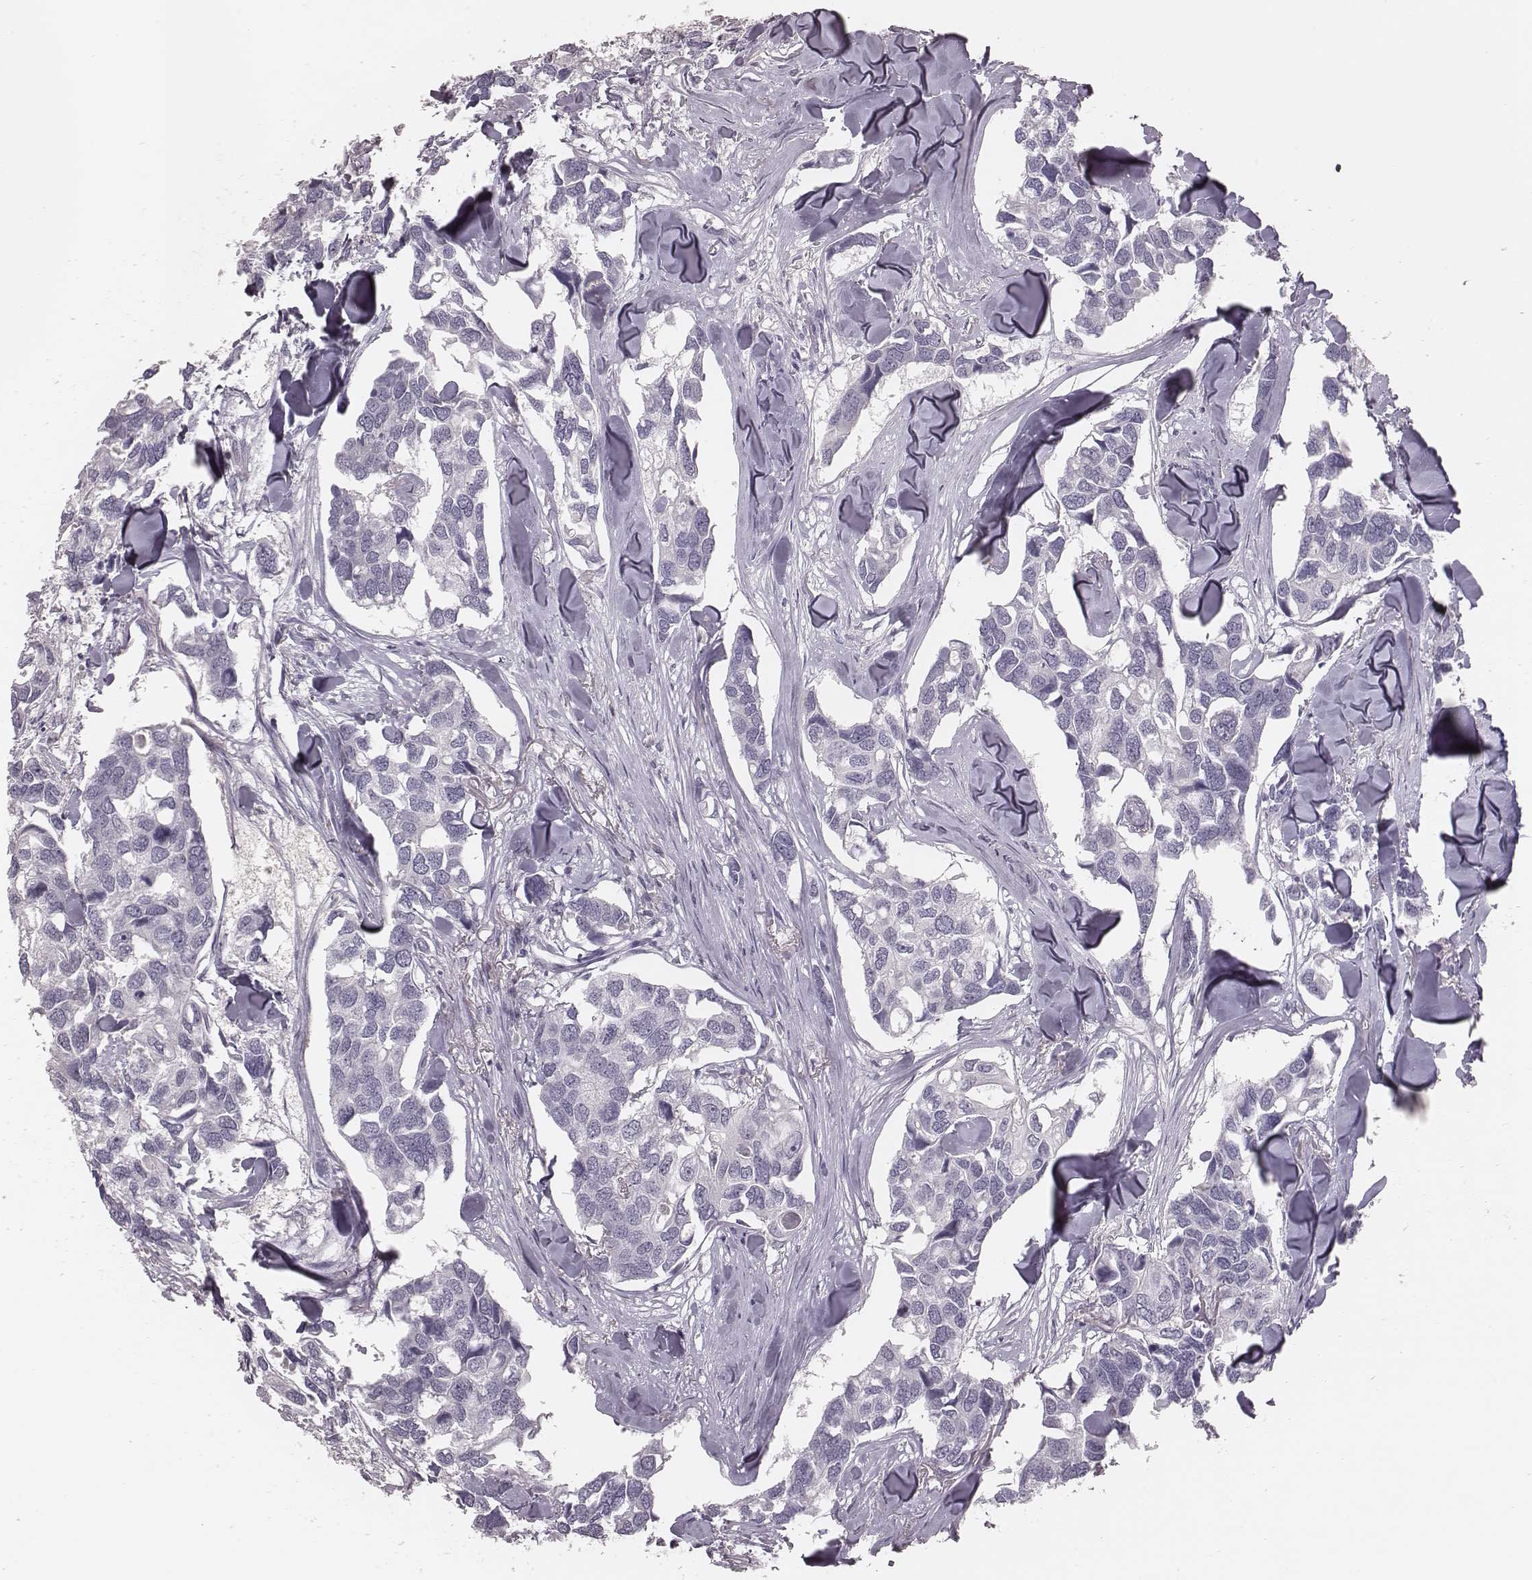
{"staining": {"intensity": "negative", "quantity": "none", "location": "none"}, "tissue": "breast cancer", "cell_type": "Tumor cells", "image_type": "cancer", "snomed": [{"axis": "morphology", "description": "Duct carcinoma"}, {"axis": "topography", "description": "Breast"}], "caption": "This is an immunohistochemistry (IHC) photomicrograph of breast cancer (intraductal carcinoma). There is no staining in tumor cells.", "gene": "PDCD1", "patient": {"sex": "female", "age": 83}}